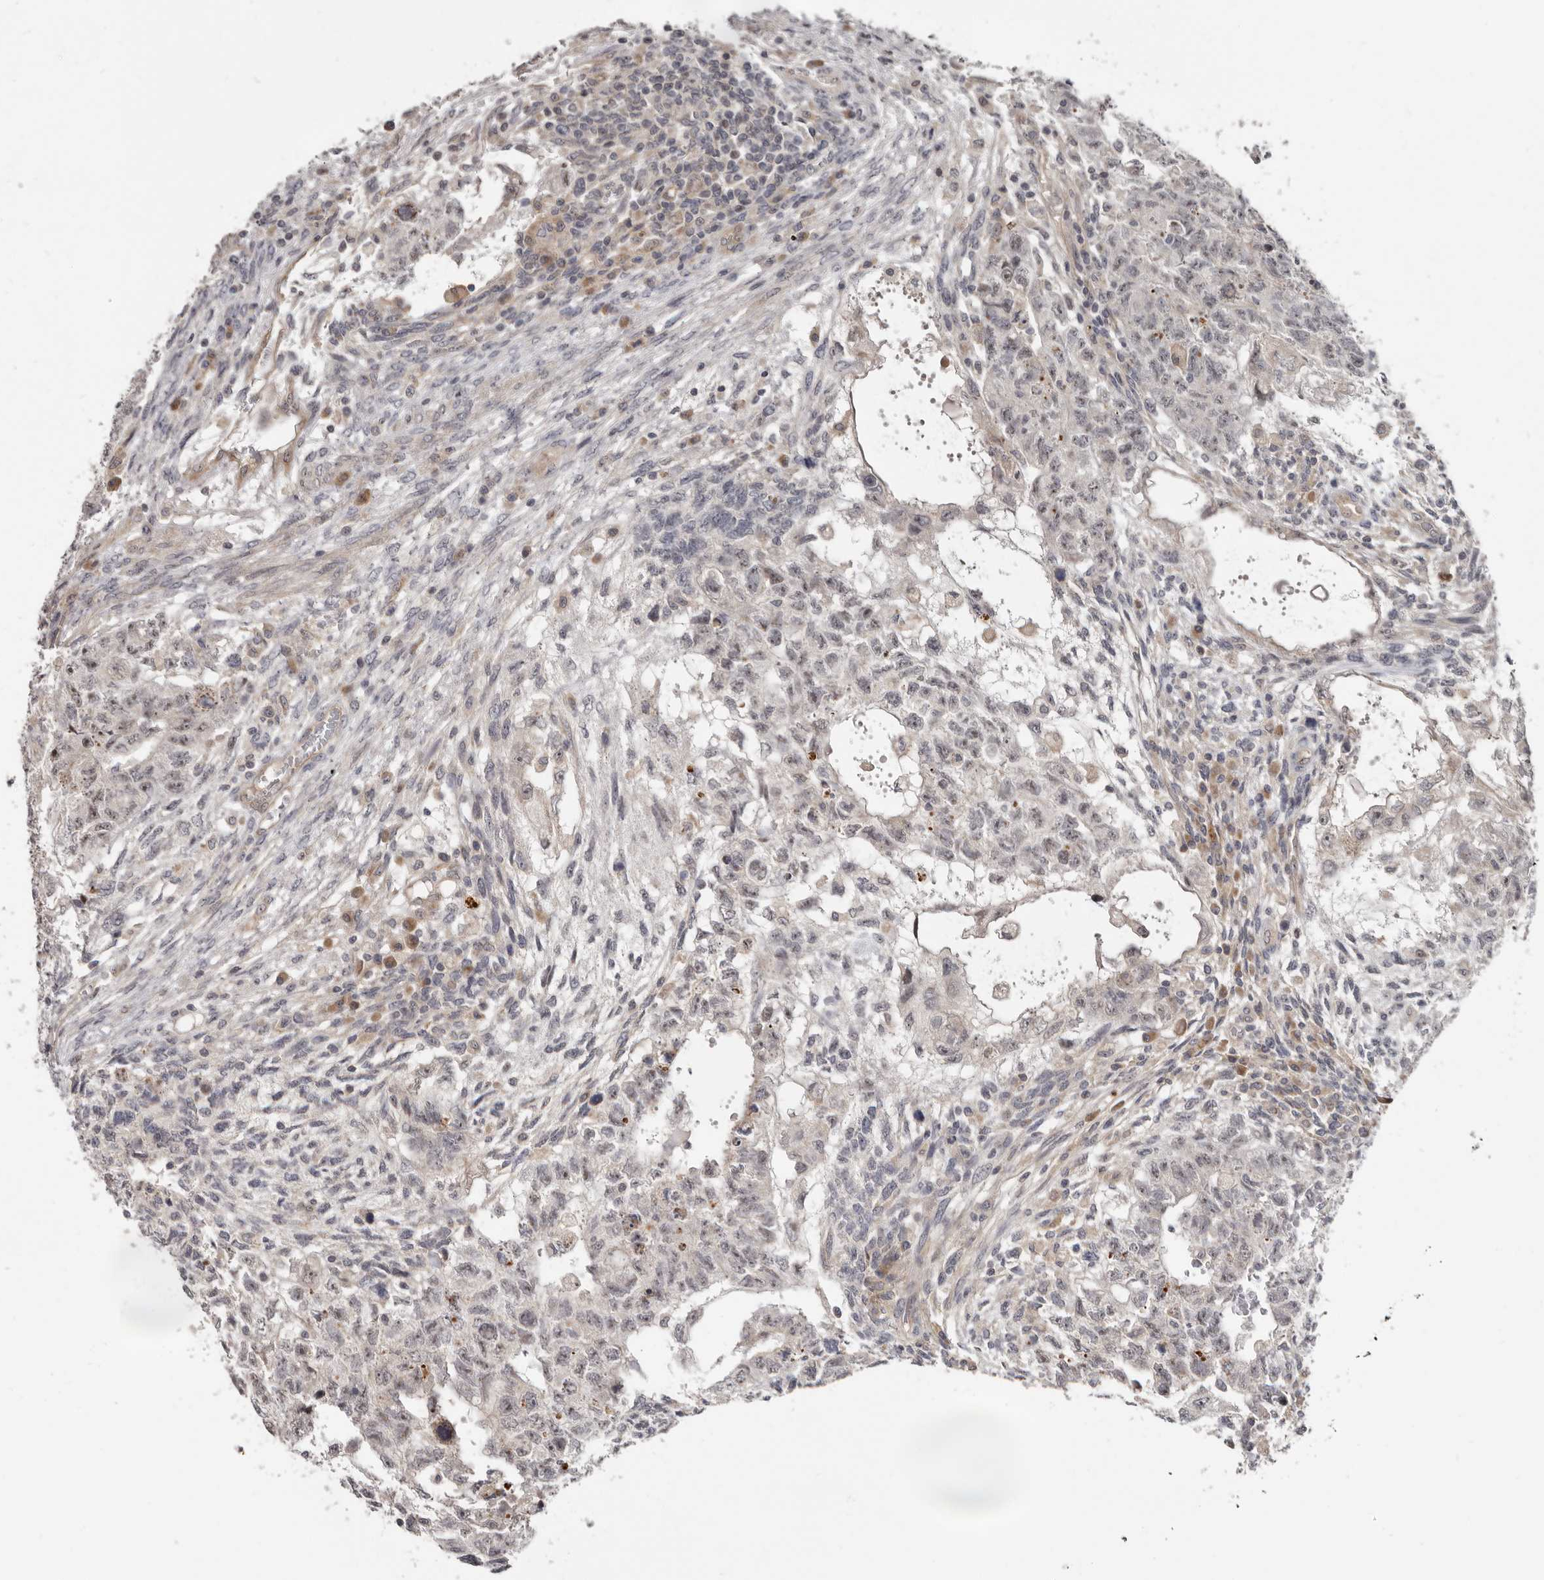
{"staining": {"intensity": "weak", "quantity": "<25%", "location": "nuclear"}, "tissue": "testis cancer", "cell_type": "Tumor cells", "image_type": "cancer", "snomed": [{"axis": "morphology", "description": "Normal tissue, NOS"}, {"axis": "morphology", "description": "Carcinoma, Embryonal, NOS"}, {"axis": "topography", "description": "Testis"}], "caption": "DAB immunohistochemical staining of testis embryonal carcinoma exhibits no significant expression in tumor cells.", "gene": "BAD", "patient": {"sex": "male", "age": 36}}